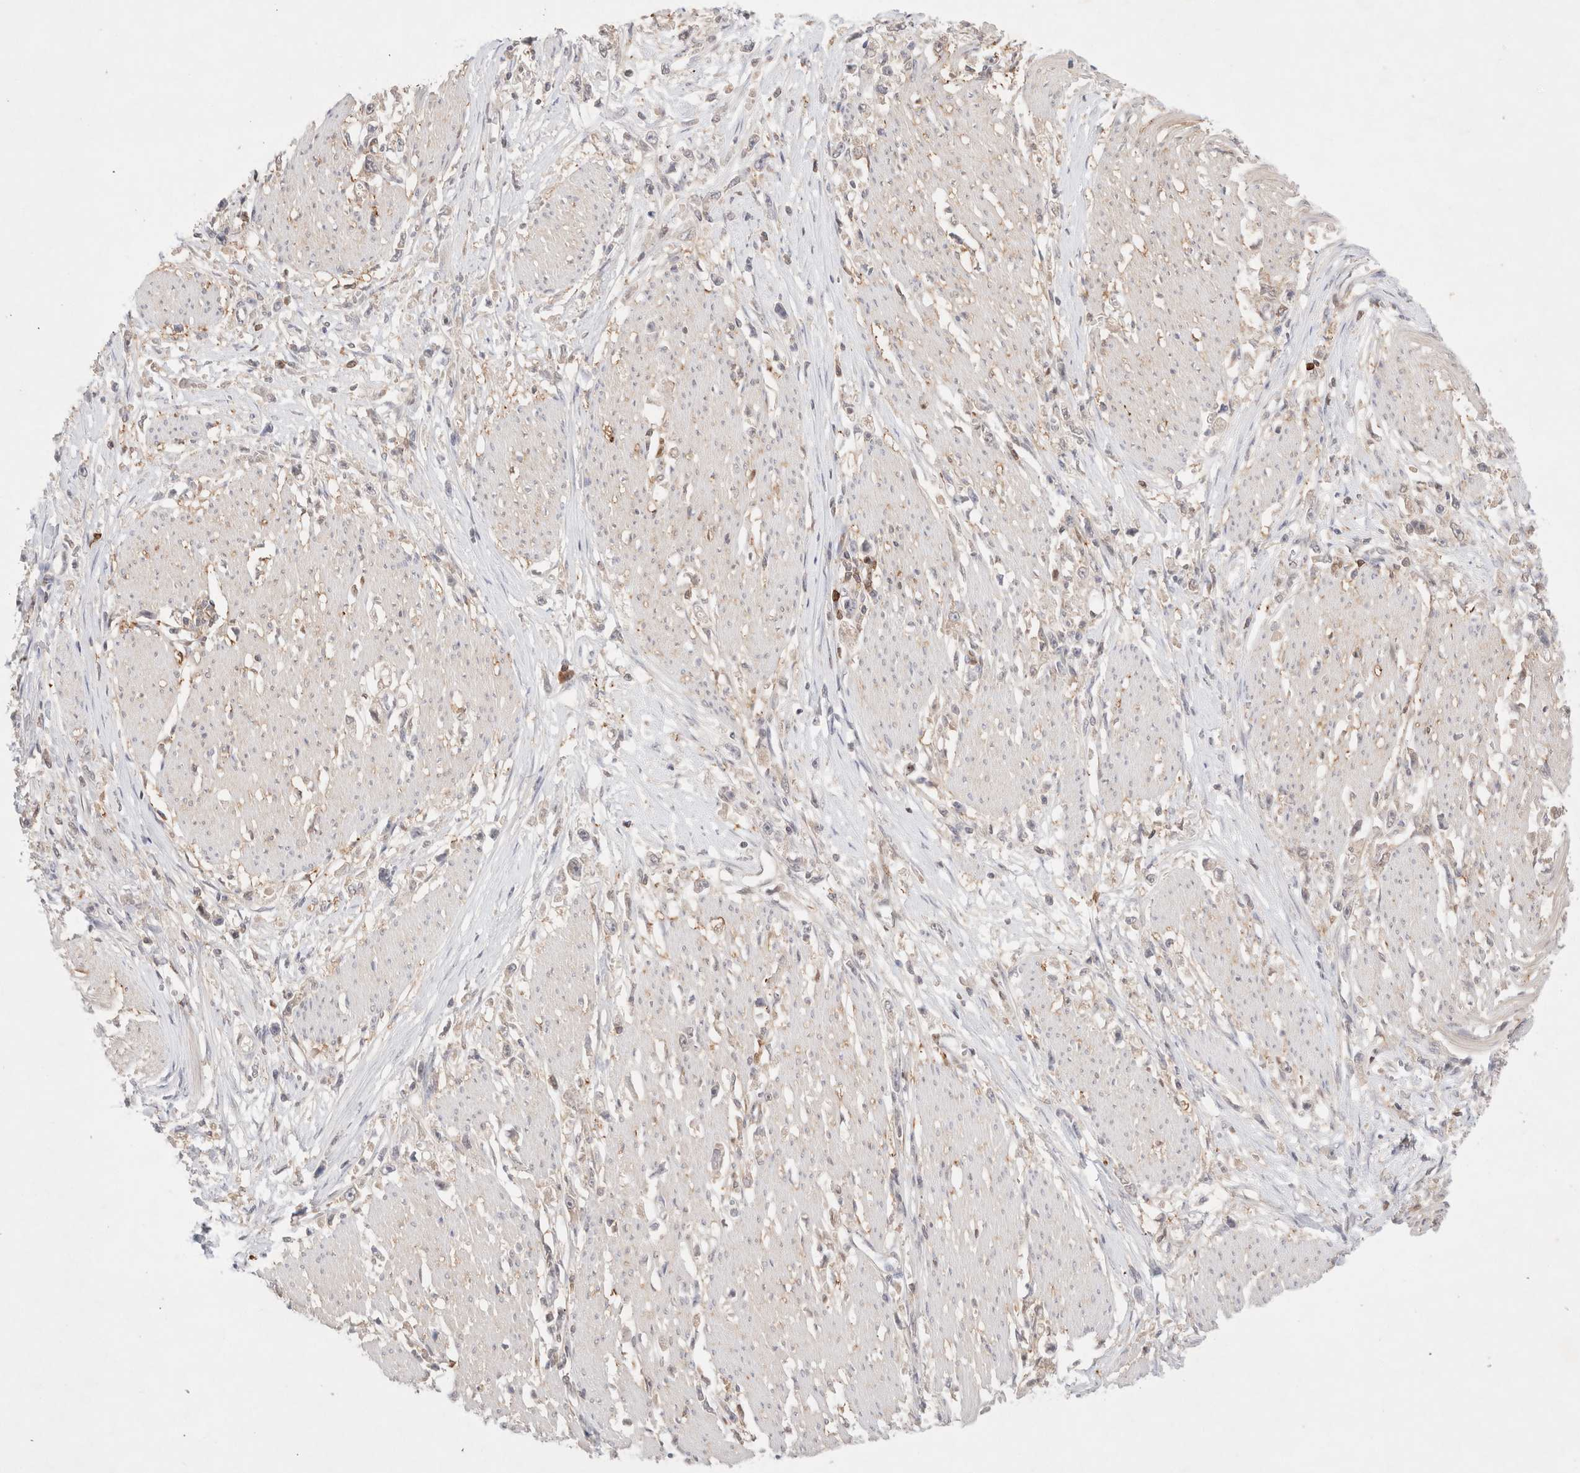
{"staining": {"intensity": "moderate", "quantity": "<25%", "location": "cytoplasmic/membranous"}, "tissue": "stomach cancer", "cell_type": "Tumor cells", "image_type": "cancer", "snomed": [{"axis": "morphology", "description": "Adenocarcinoma, NOS"}, {"axis": "topography", "description": "Stomach"}], "caption": "Immunohistochemical staining of human stomach cancer shows moderate cytoplasmic/membranous protein positivity in about <25% of tumor cells. The protein of interest is stained brown, and the nuclei are stained in blue (DAB IHC with brightfield microscopy, high magnification).", "gene": "STARD10", "patient": {"sex": "female", "age": 59}}